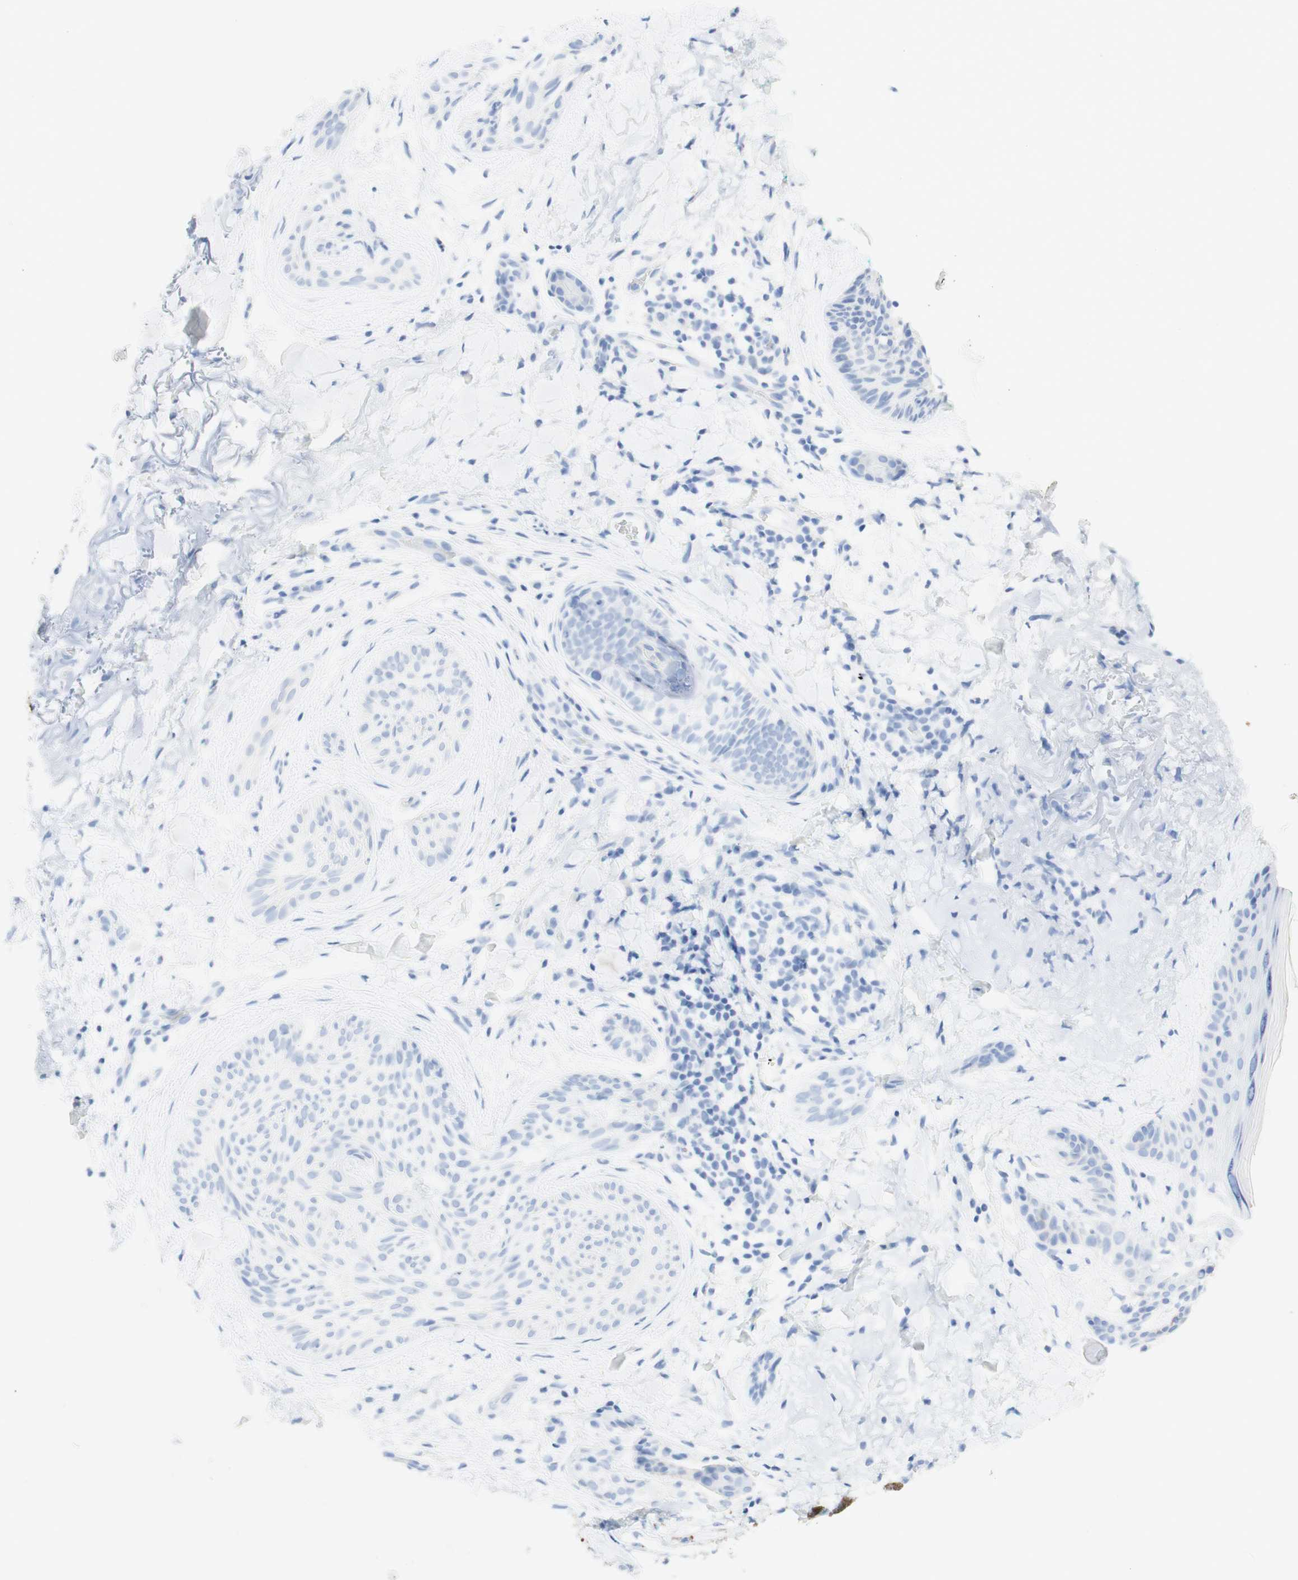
{"staining": {"intensity": "negative", "quantity": "none", "location": "none"}, "tissue": "skin cancer", "cell_type": "Tumor cells", "image_type": "cancer", "snomed": [{"axis": "morphology", "description": "Normal tissue, NOS"}, {"axis": "morphology", "description": "Basal cell carcinoma"}, {"axis": "topography", "description": "Skin"}], "caption": "Human skin basal cell carcinoma stained for a protein using immunohistochemistry displays no positivity in tumor cells.", "gene": "TPO", "patient": {"sex": "female", "age": 71}}